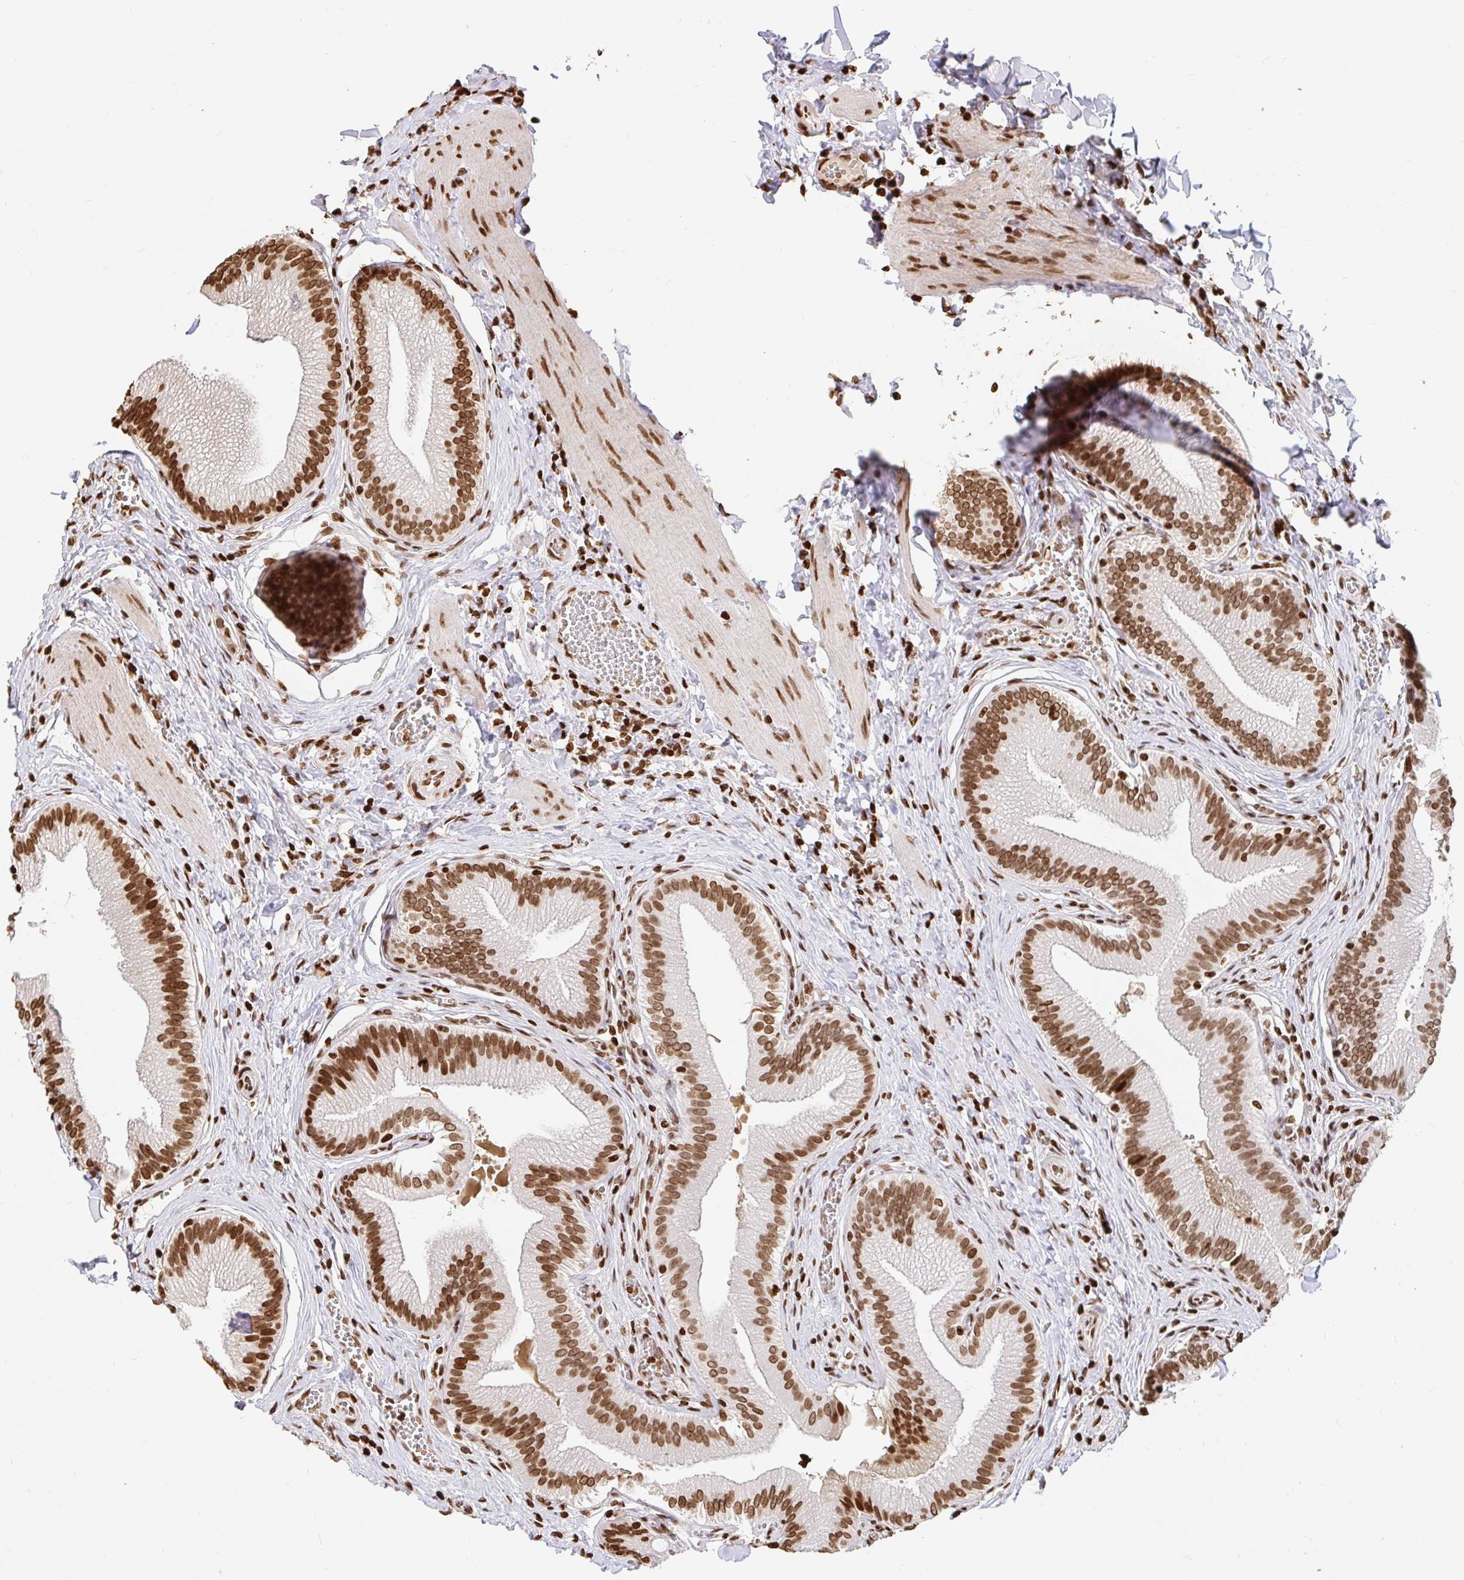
{"staining": {"intensity": "strong", "quantity": ">75%", "location": "nuclear"}, "tissue": "gallbladder", "cell_type": "Glandular cells", "image_type": "normal", "snomed": [{"axis": "morphology", "description": "Normal tissue, NOS"}, {"axis": "topography", "description": "Gallbladder"}], "caption": "The immunohistochemical stain highlights strong nuclear expression in glandular cells of unremarkable gallbladder. The protein of interest is stained brown, and the nuclei are stained in blue (DAB (3,3'-diaminobenzidine) IHC with brightfield microscopy, high magnification).", "gene": "H2BC5", "patient": {"sex": "male", "age": 17}}